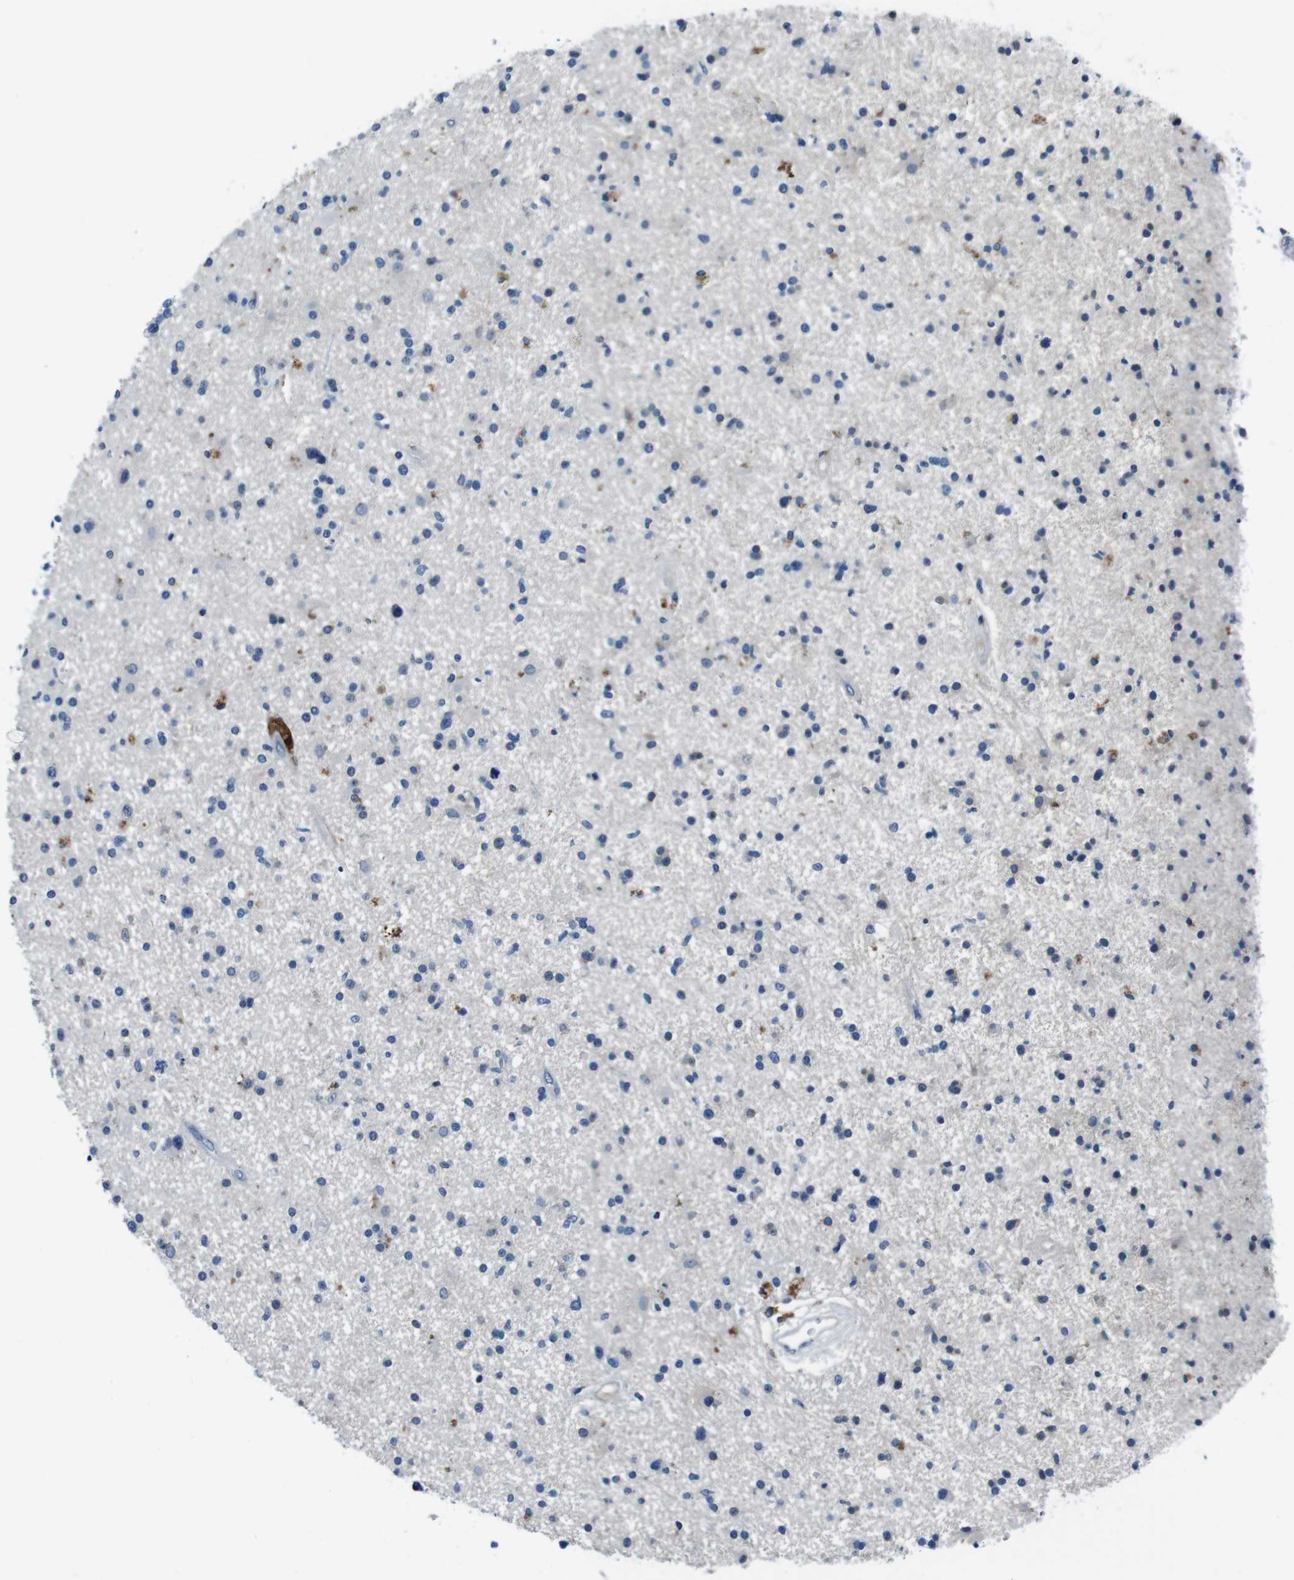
{"staining": {"intensity": "moderate", "quantity": "<25%", "location": "cytoplasmic/membranous"}, "tissue": "glioma", "cell_type": "Tumor cells", "image_type": "cancer", "snomed": [{"axis": "morphology", "description": "Glioma, malignant, High grade"}, {"axis": "topography", "description": "Brain"}], "caption": "Protein expression analysis of human high-grade glioma (malignant) reveals moderate cytoplasmic/membranous expression in about <25% of tumor cells.", "gene": "TULP3", "patient": {"sex": "male", "age": 33}}